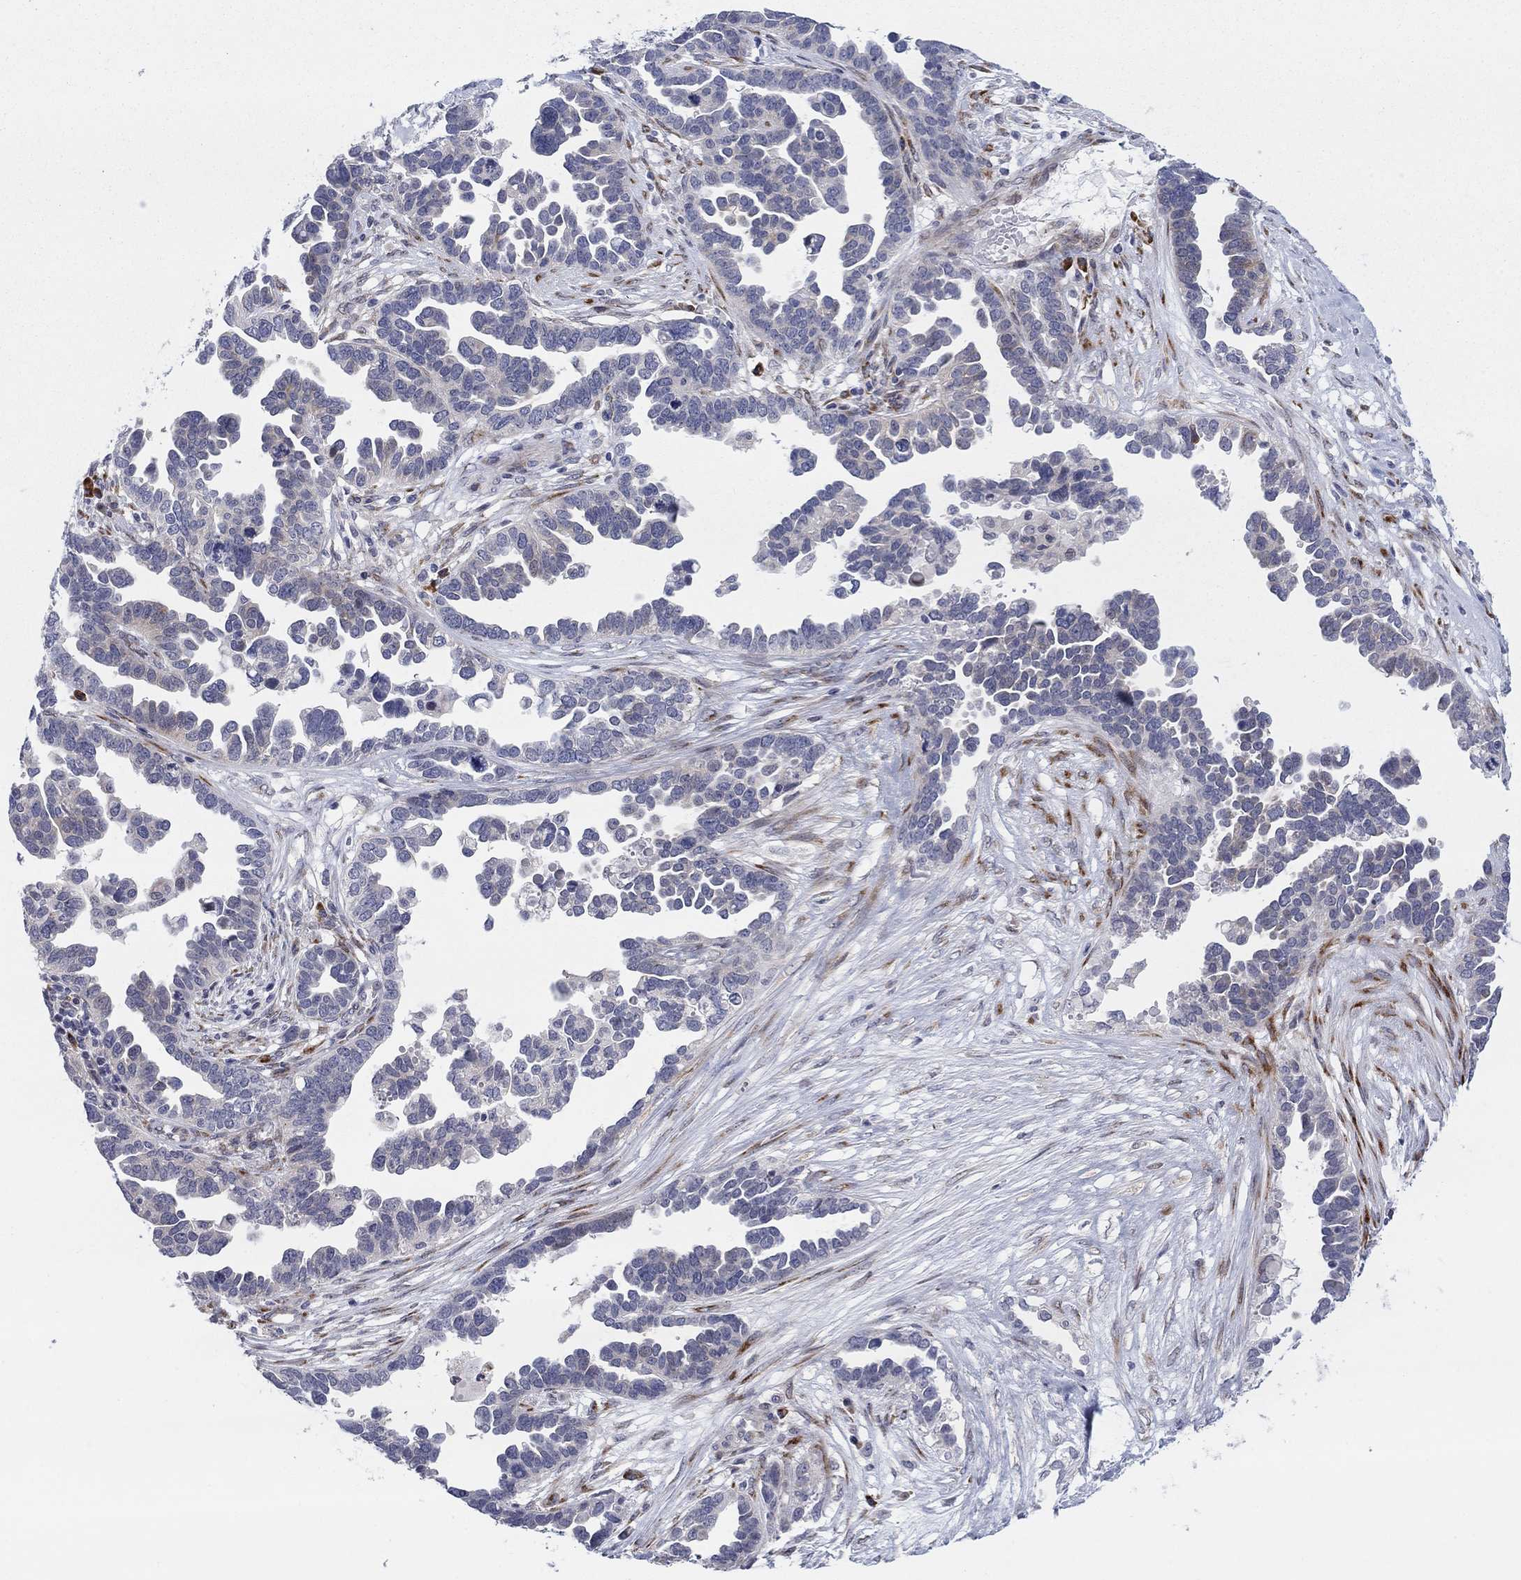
{"staining": {"intensity": "negative", "quantity": "none", "location": "none"}, "tissue": "ovarian cancer", "cell_type": "Tumor cells", "image_type": "cancer", "snomed": [{"axis": "morphology", "description": "Cystadenocarcinoma, serous, NOS"}, {"axis": "topography", "description": "Ovary"}], "caption": "High magnification brightfield microscopy of serous cystadenocarcinoma (ovarian) stained with DAB (3,3'-diaminobenzidine) (brown) and counterstained with hematoxylin (blue): tumor cells show no significant expression.", "gene": "TTC21B", "patient": {"sex": "female", "age": 54}}